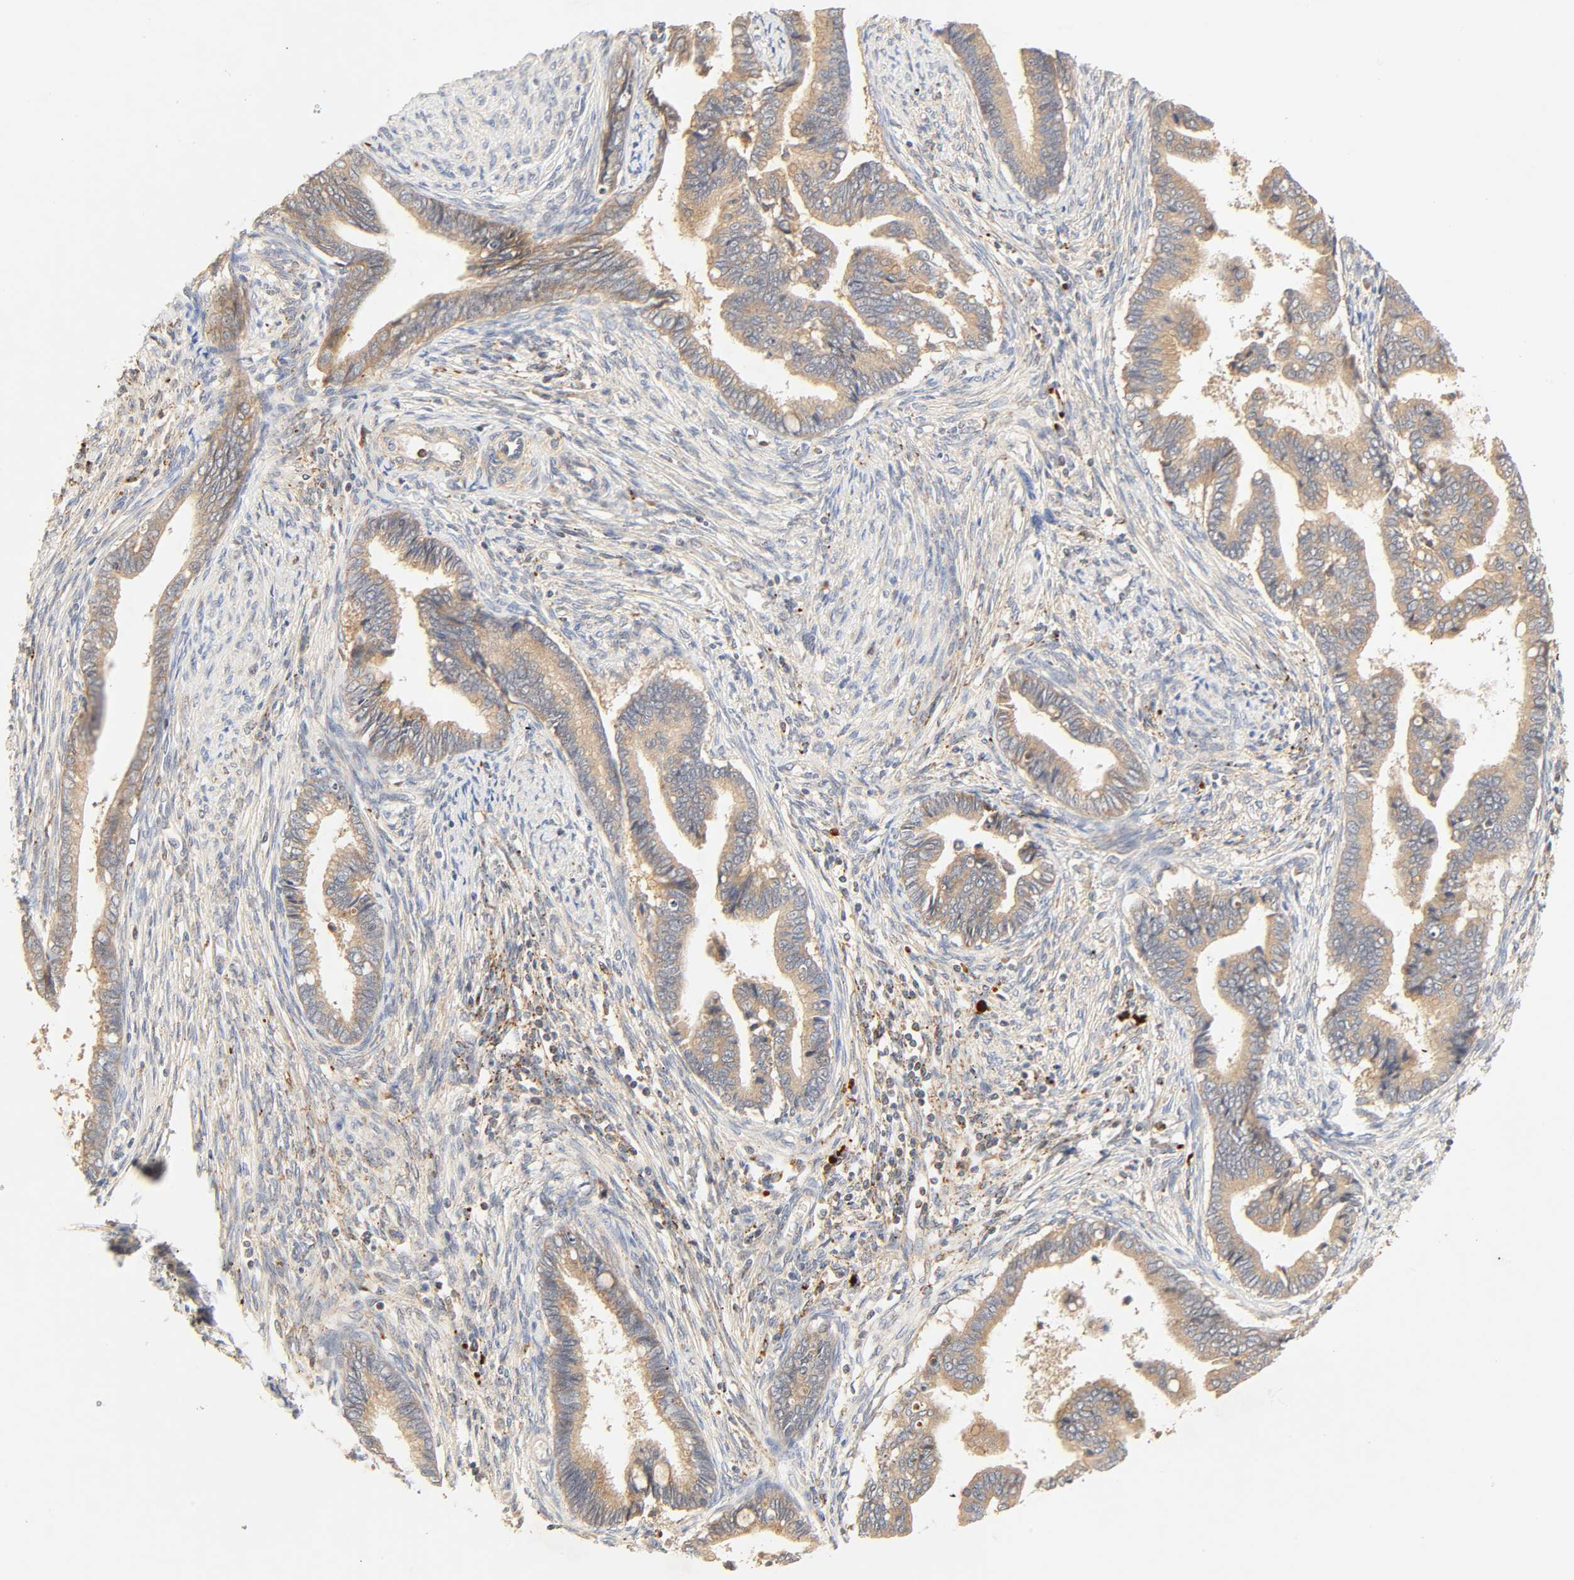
{"staining": {"intensity": "moderate", "quantity": ">75%", "location": "cytoplasmic/membranous"}, "tissue": "cervical cancer", "cell_type": "Tumor cells", "image_type": "cancer", "snomed": [{"axis": "morphology", "description": "Adenocarcinoma, NOS"}, {"axis": "topography", "description": "Cervix"}], "caption": "Tumor cells demonstrate medium levels of moderate cytoplasmic/membranous staining in approximately >75% of cells in adenocarcinoma (cervical).", "gene": "MAPK6", "patient": {"sex": "female", "age": 44}}